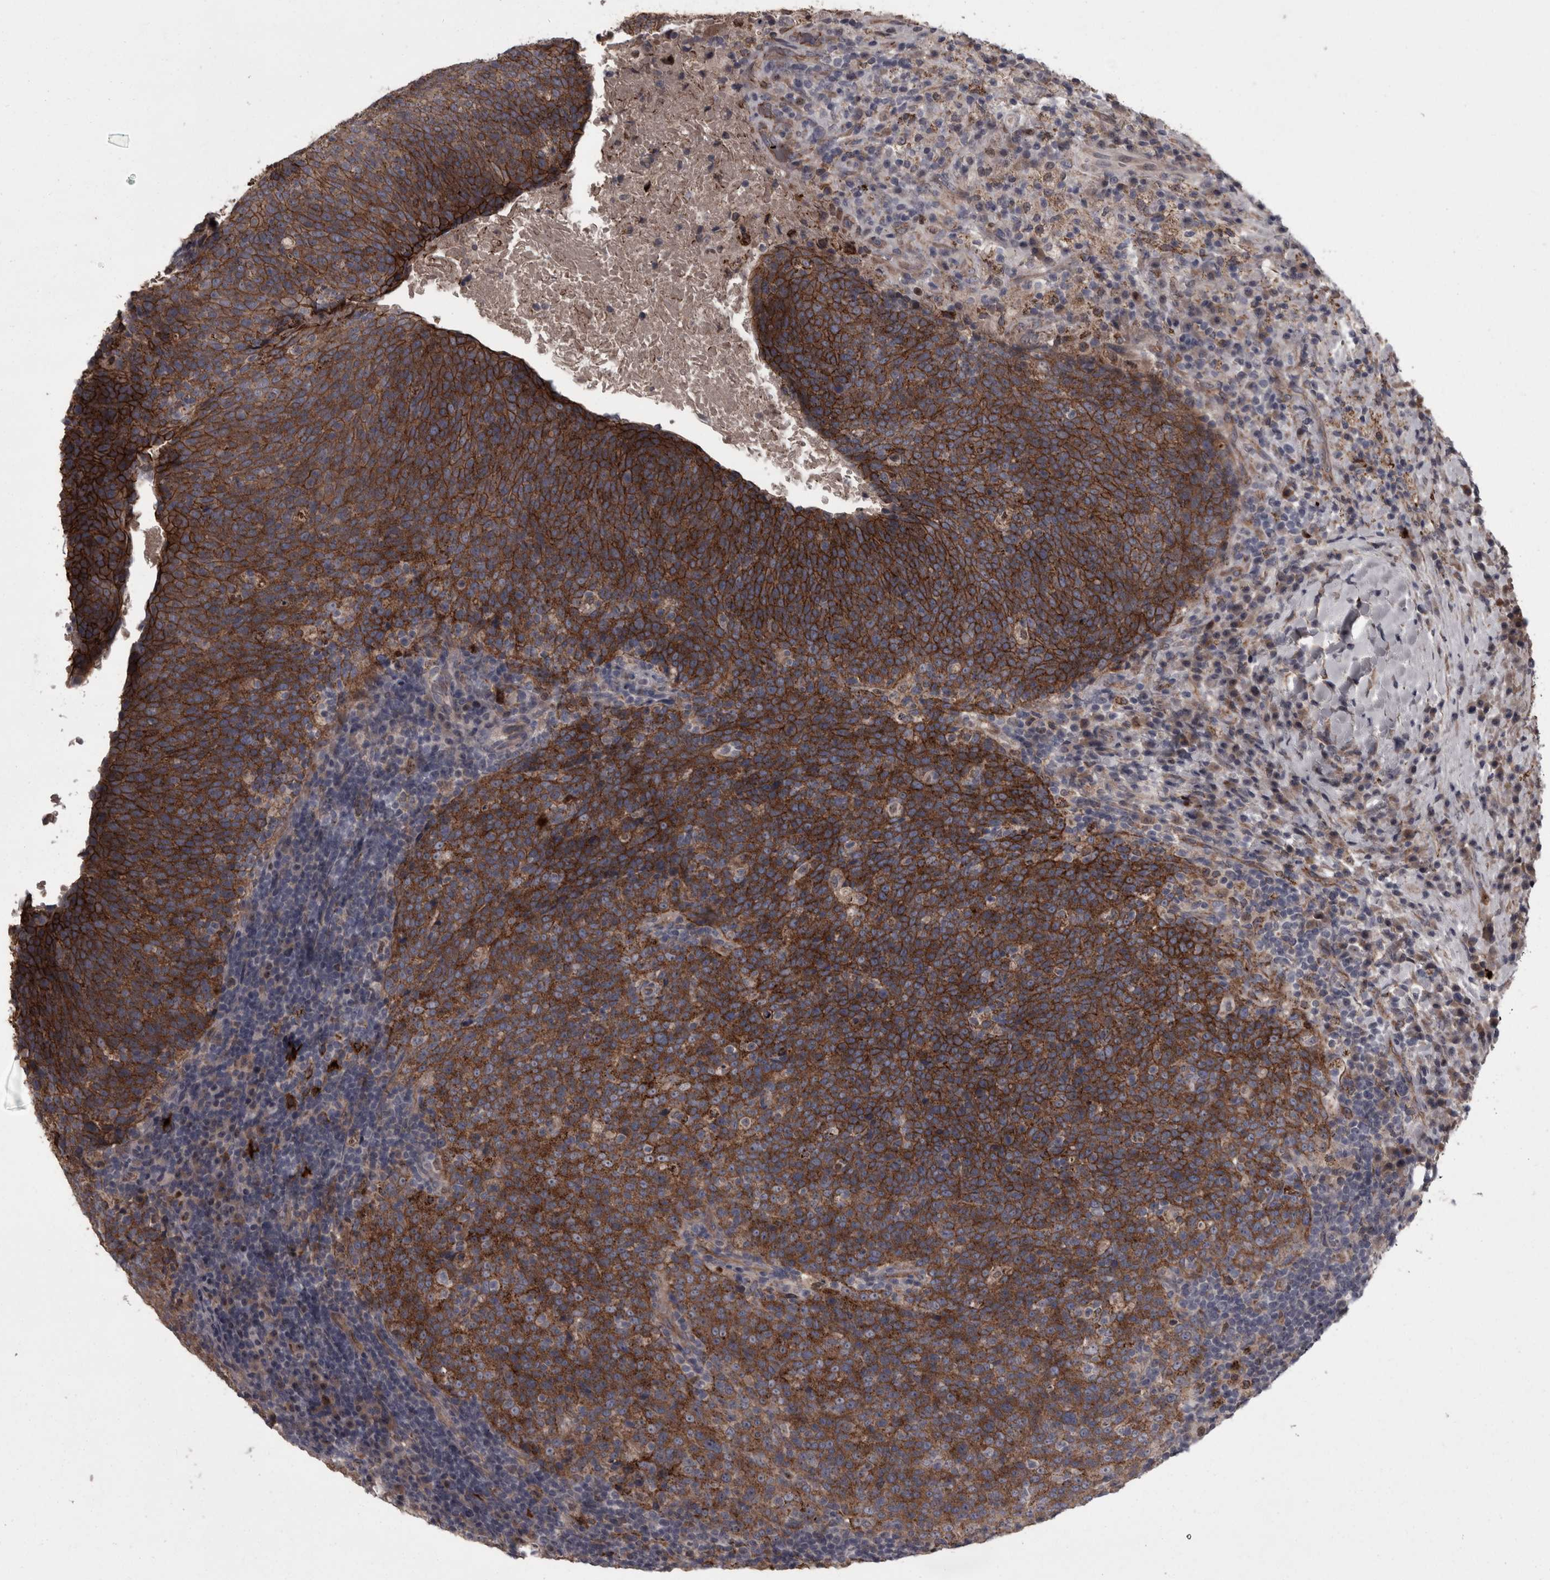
{"staining": {"intensity": "strong", "quantity": ">75%", "location": "cytoplasmic/membranous"}, "tissue": "head and neck cancer", "cell_type": "Tumor cells", "image_type": "cancer", "snomed": [{"axis": "morphology", "description": "Squamous cell carcinoma, NOS"}, {"axis": "morphology", "description": "Squamous cell carcinoma, metastatic, NOS"}, {"axis": "topography", "description": "Lymph node"}, {"axis": "topography", "description": "Head-Neck"}], "caption": "Immunohistochemical staining of head and neck cancer displays high levels of strong cytoplasmic/membranous positivity in approximately >75% of tumor cells.", "gene": "PCDH17", "patient": {"sex": "male", "age": 62}}